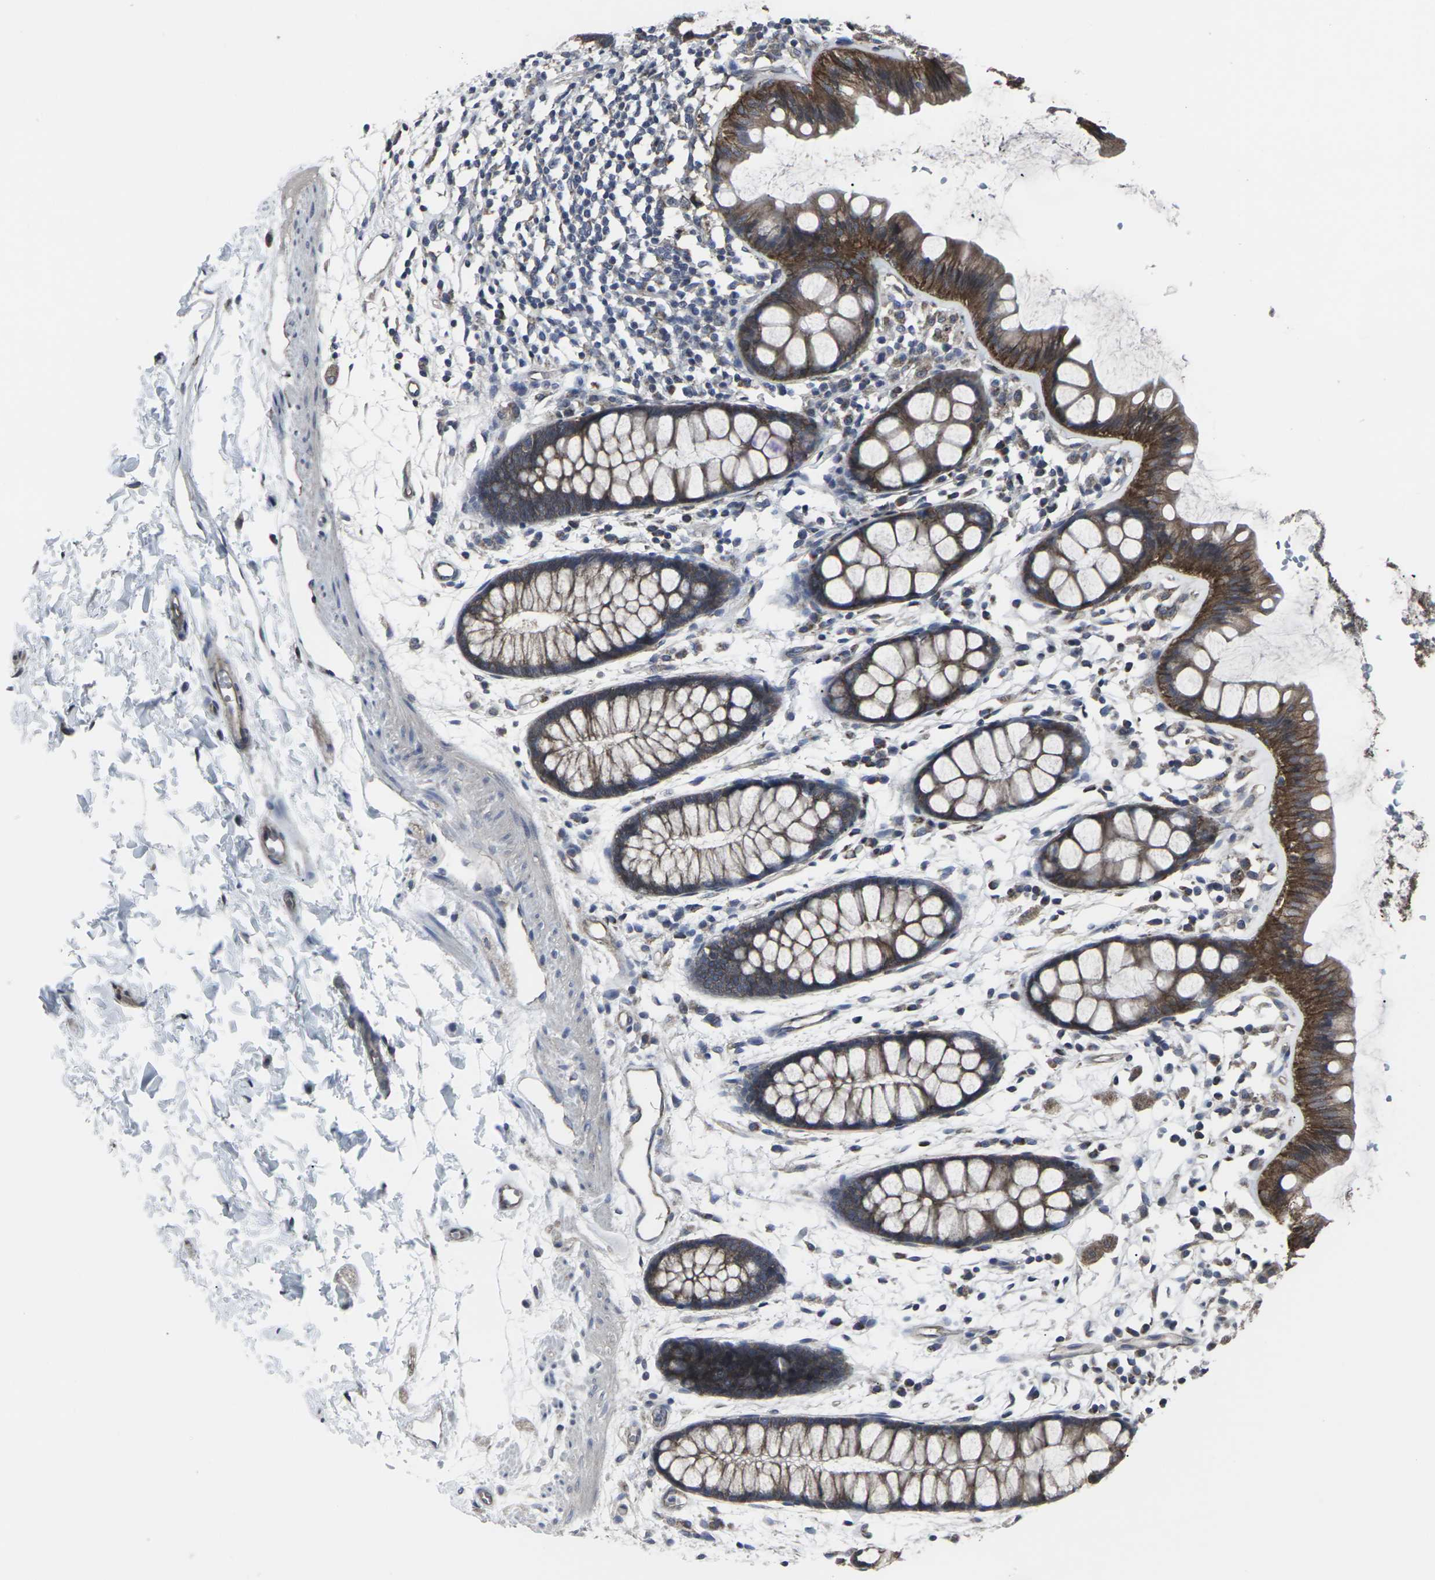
{"staining": {"intensity": "moderate", "quantity": ">75%", "location": "cytoplasmic/membranous"}, "tissue": "rectum", "cell_type": "Glandular cells", "image_type": "normal", "snomed": [{"axis": "morphology", "description": "Normal tissue, NOS"}, {"axis": "topography", "description": "Rectum"}], "caption": "The image displays a brown stain indicating the presence of a protein in the cytoplasmic/membranous of glandular cells in rectum.", "gene": "MAPKAPK2", "patient": {"sex": "female", "age": 66}}